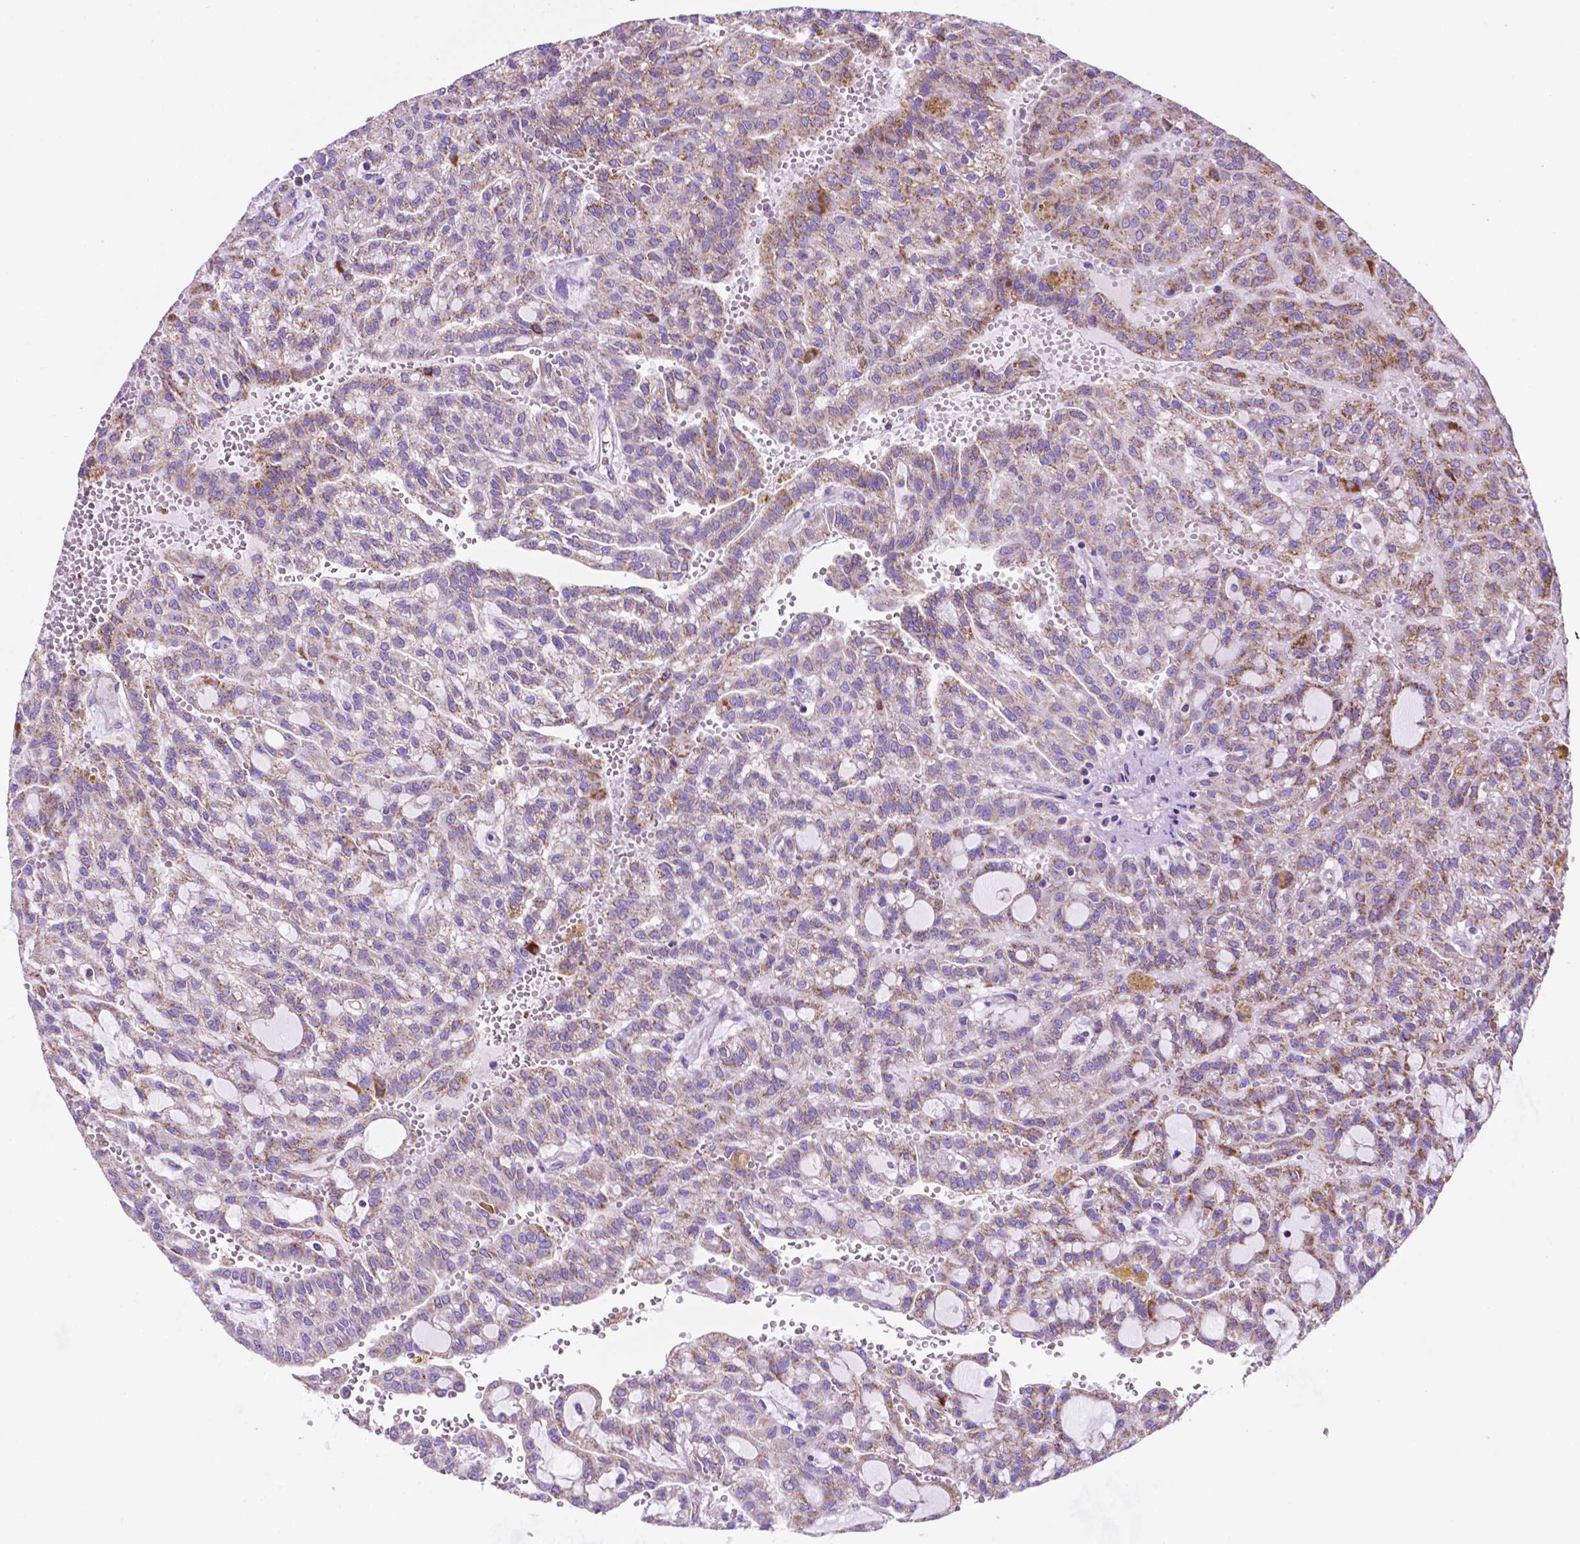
{"staining": {"intensity": "moderate", "quantity": "25%-75%", "location": "cytoplasmic/membranous"}, "tissue": "renal cancer", "cell_type": "Tumor cells", "image_type": "cancer", "snomed": [{"axis": "morphology", "description": "Adenocarcinoma, NOS"}, {"axis": "topography", "description": "Kidney"}], "caption": "Protein staining by IHC exhibits moderate cytoplasmic/membranous staining in approximately 25%-75% of tumor cells in adenocarcinoma (renal).", "gene": "GDPD5", "patient": {"sex": "male", "age": 63}}